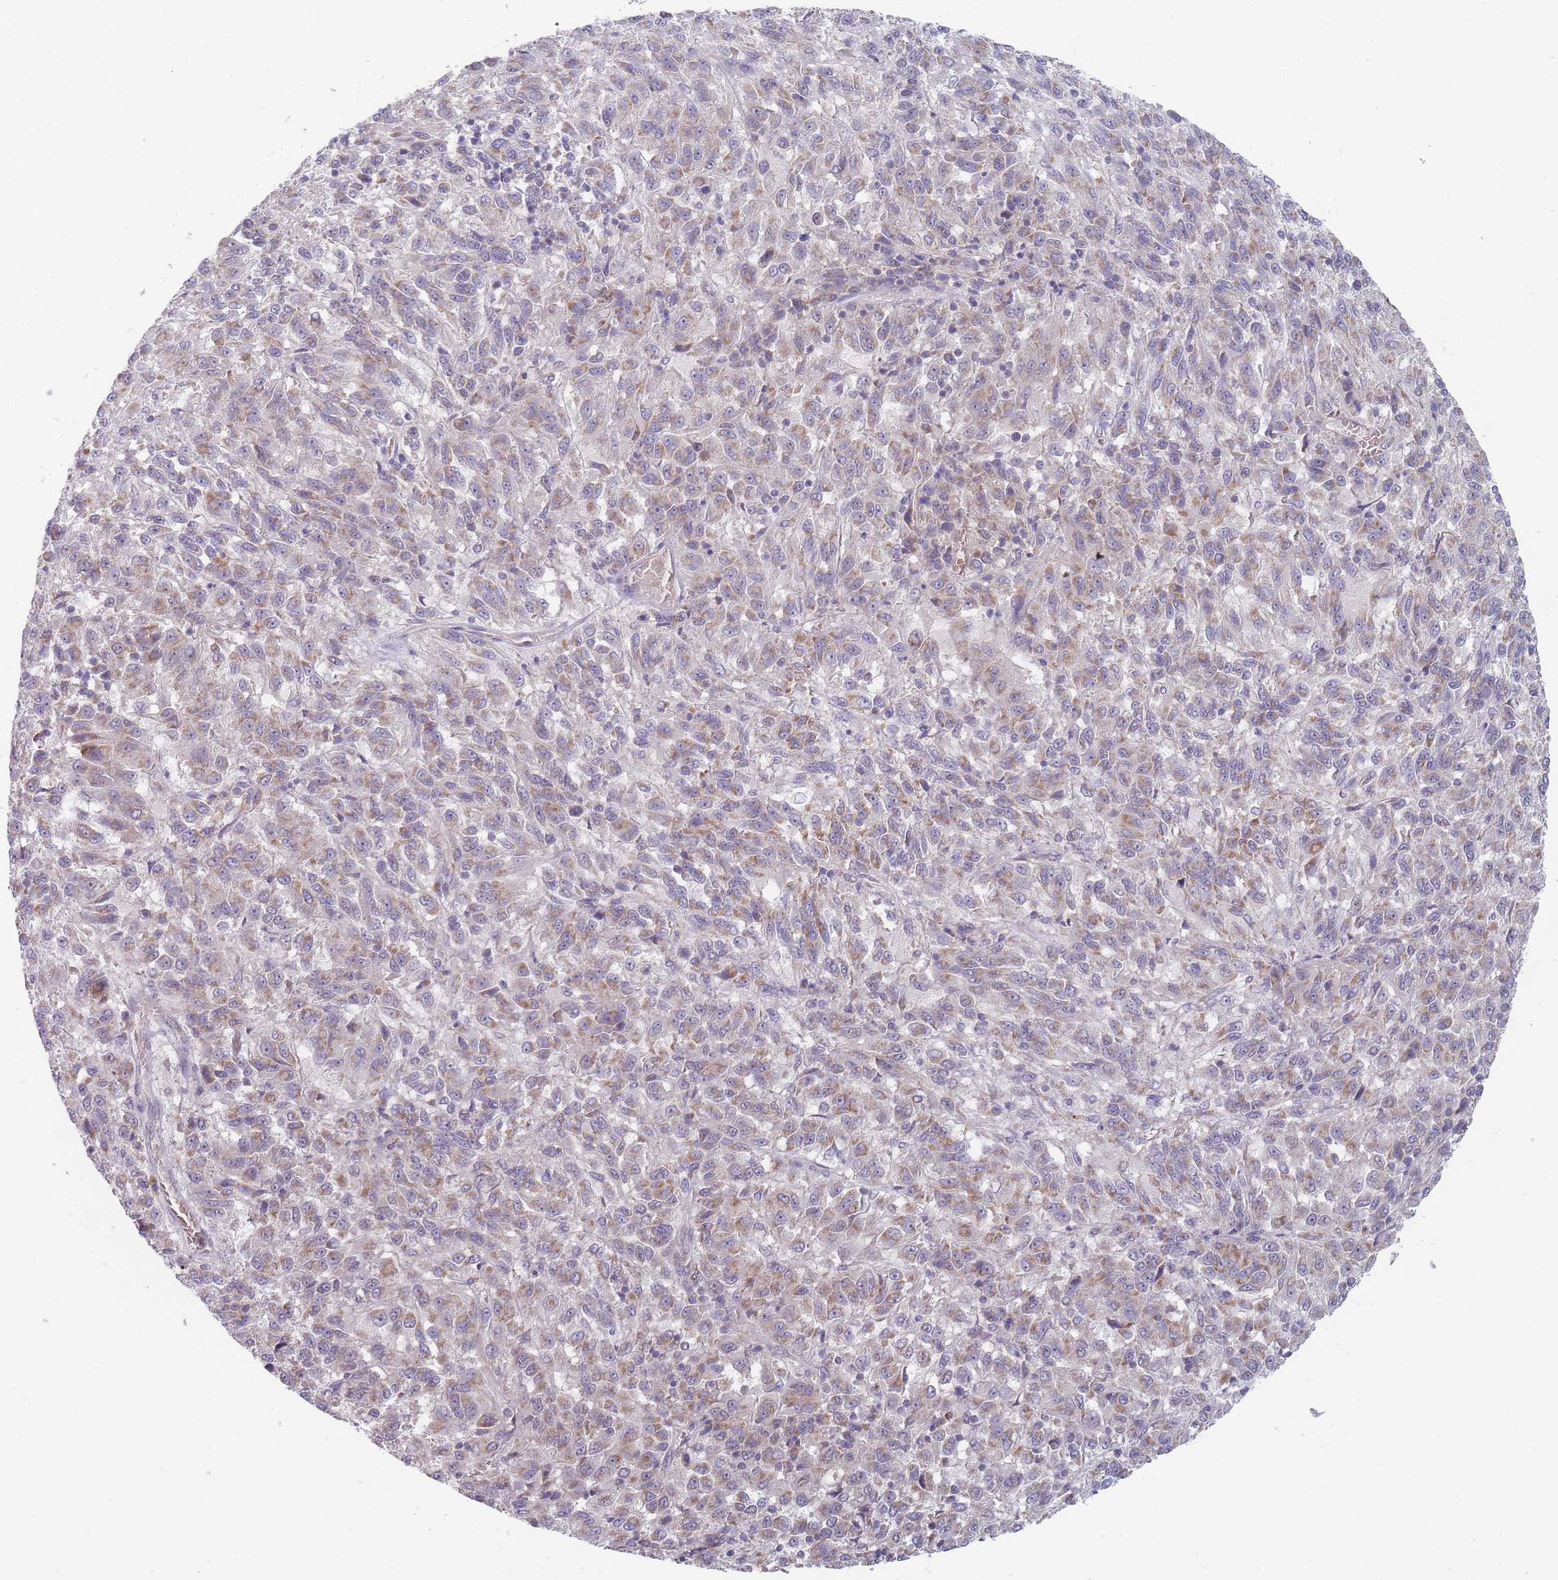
{"staining": {"intensity": "moderate", "quantity": "25%-75%", "location": "cytoplasmic/membranous"}, "tissue": "melanoma", "cell_type": "Tumor cells", "image_type": "cancer", "snomed": [{"axis": "morphology", "description": "Malignant melanoma, Metastatic site"}, {"axis": "topography", "description": "Lung"}], "caption": "Protein staining of melanoma tissue displays moderate cytoplasmic/membranous positivity in approximately 25%-75% of tumor cells. (DAB (3,3'-diaminobenzidine) IHC, brown staining for protein, blue staining for nuclei).", "gene": "PEX7", "patient": {"sex": "male", "age": 64}}